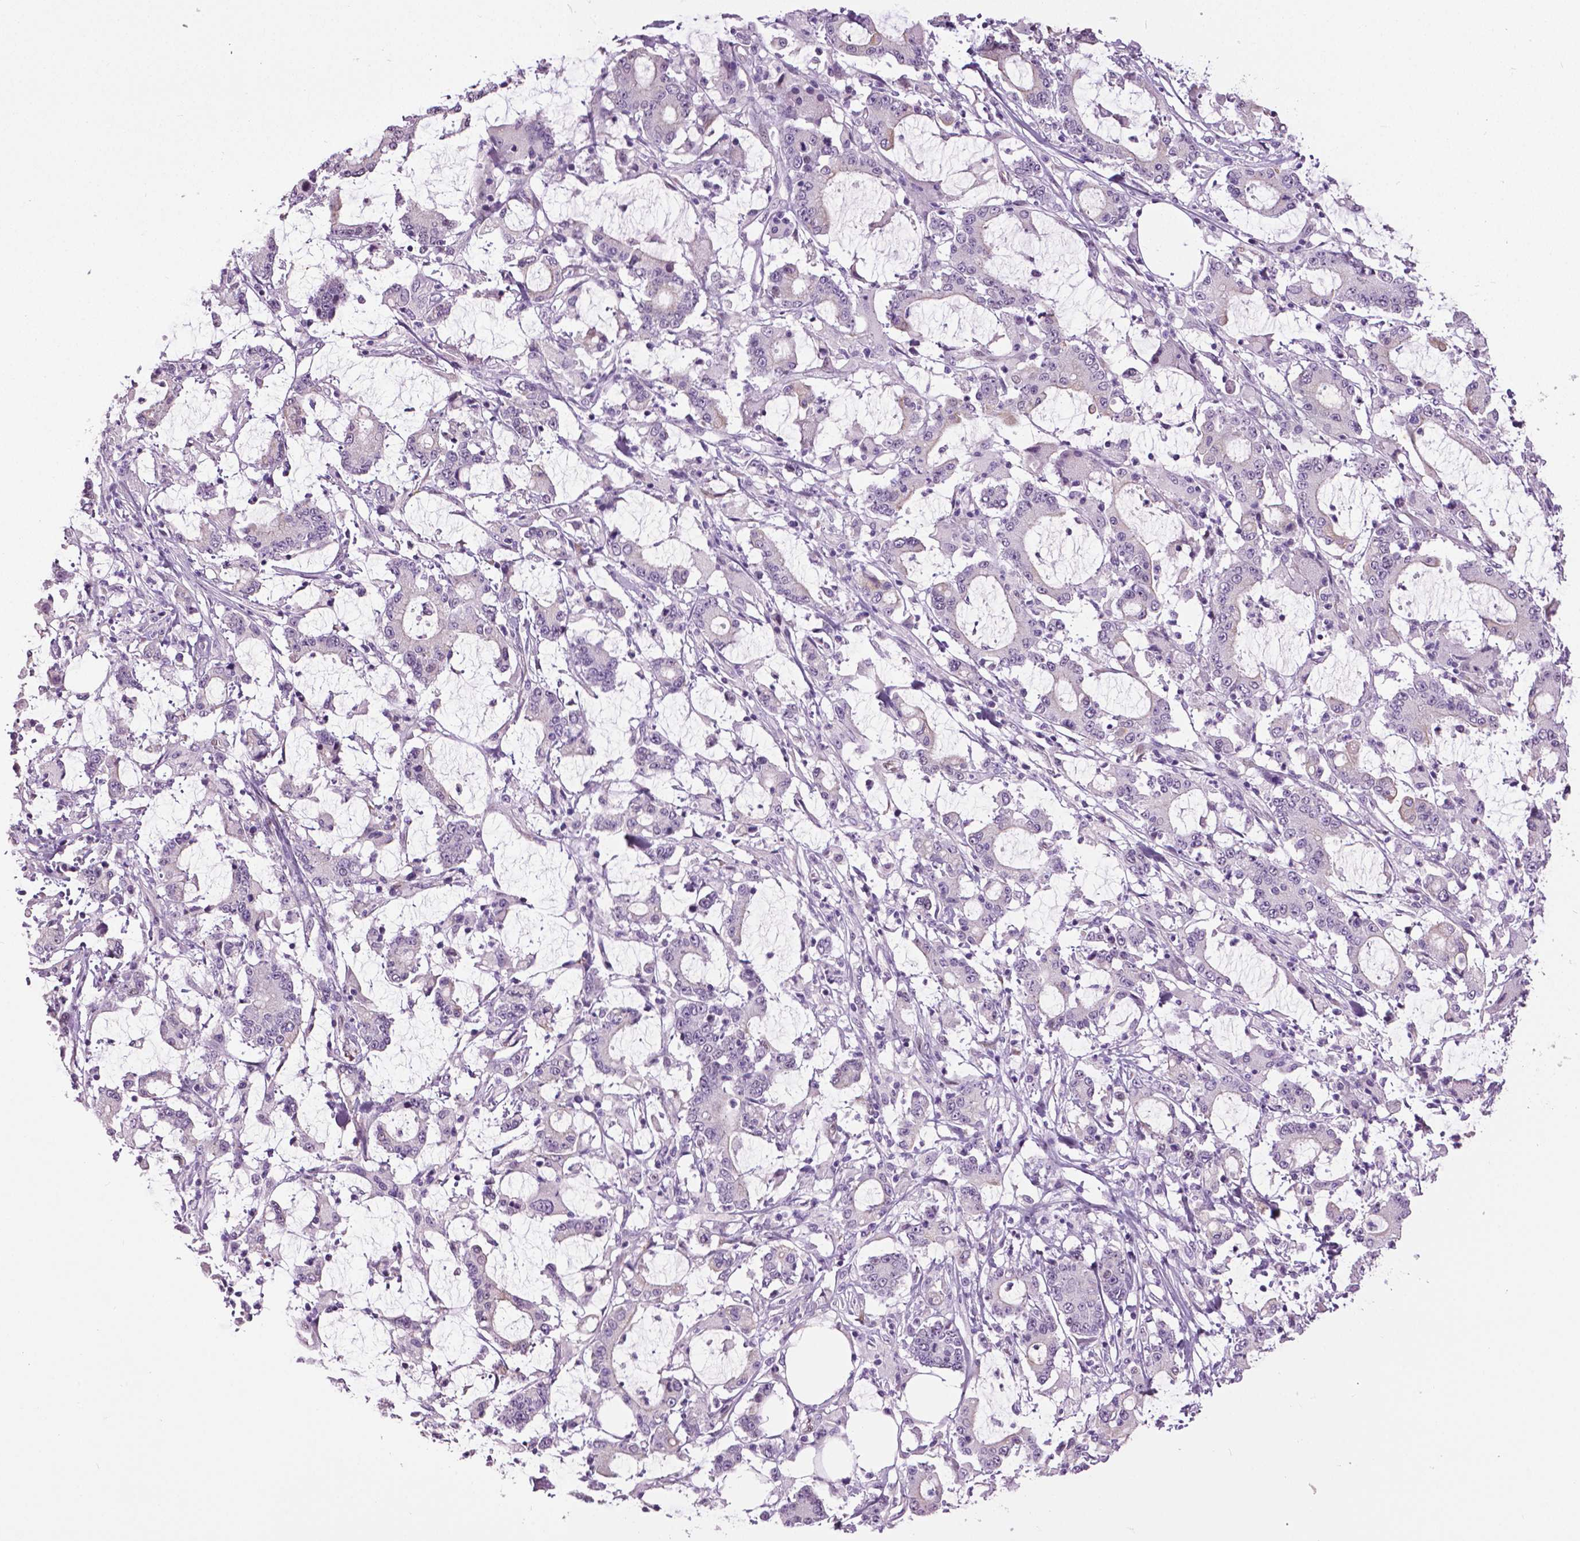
{"staining": {"intensity": "negative", "quantity": "none", "location": "none"}, "tissue": "stomach cancer", "cell_type": "Tumor cells", "image_type": "cancer", "snomed": [{"axis": "morphology", "description": "Adenocarcinoma, NOS"}, {"axis": "topography", "description": "Stomach, upper"}], "caption": "Histopathology image shows no significant protein staining in tumor cells of stomach cancer (adenocarcinoma).", "gene": "PTGER3", "patient": {"sex": "male", "age": 68}}